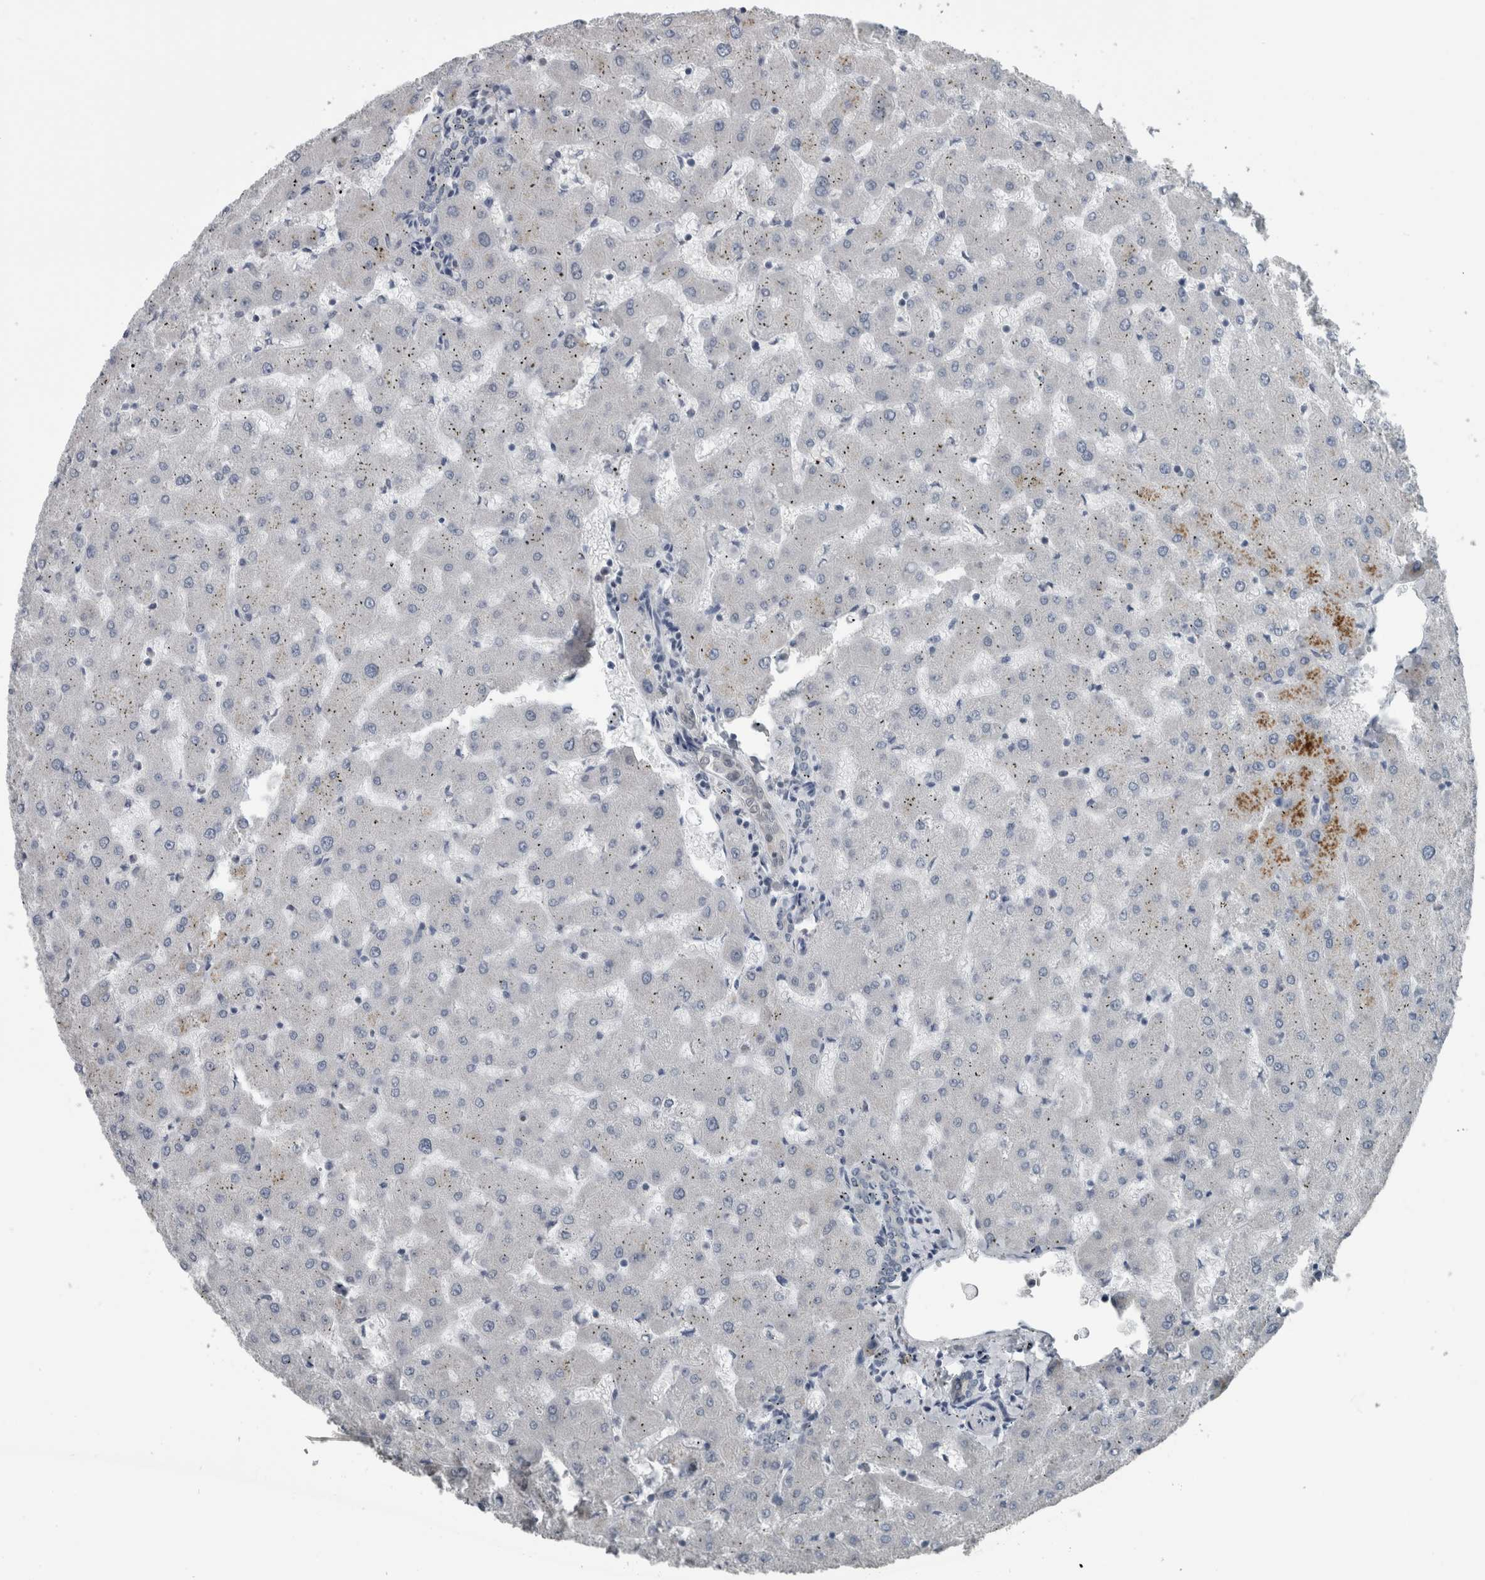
{"staining": {"intensity": "negative", "quantity": "none", "location": "none"}, "tissue": "liver", "cell_type": "Cholangiocytes", "image_type": "normal", "snomed": [{"axis": "morphology", "description": "Normal tissue, NOS"}, {"axis": "topography", "description": "Liver"}], "caption": "Image shows no significant protein expression in cholangiocytes of unremarkable liver.", "gene": "ZBTB21", "patient": {"sex": "female", "age": 63}}